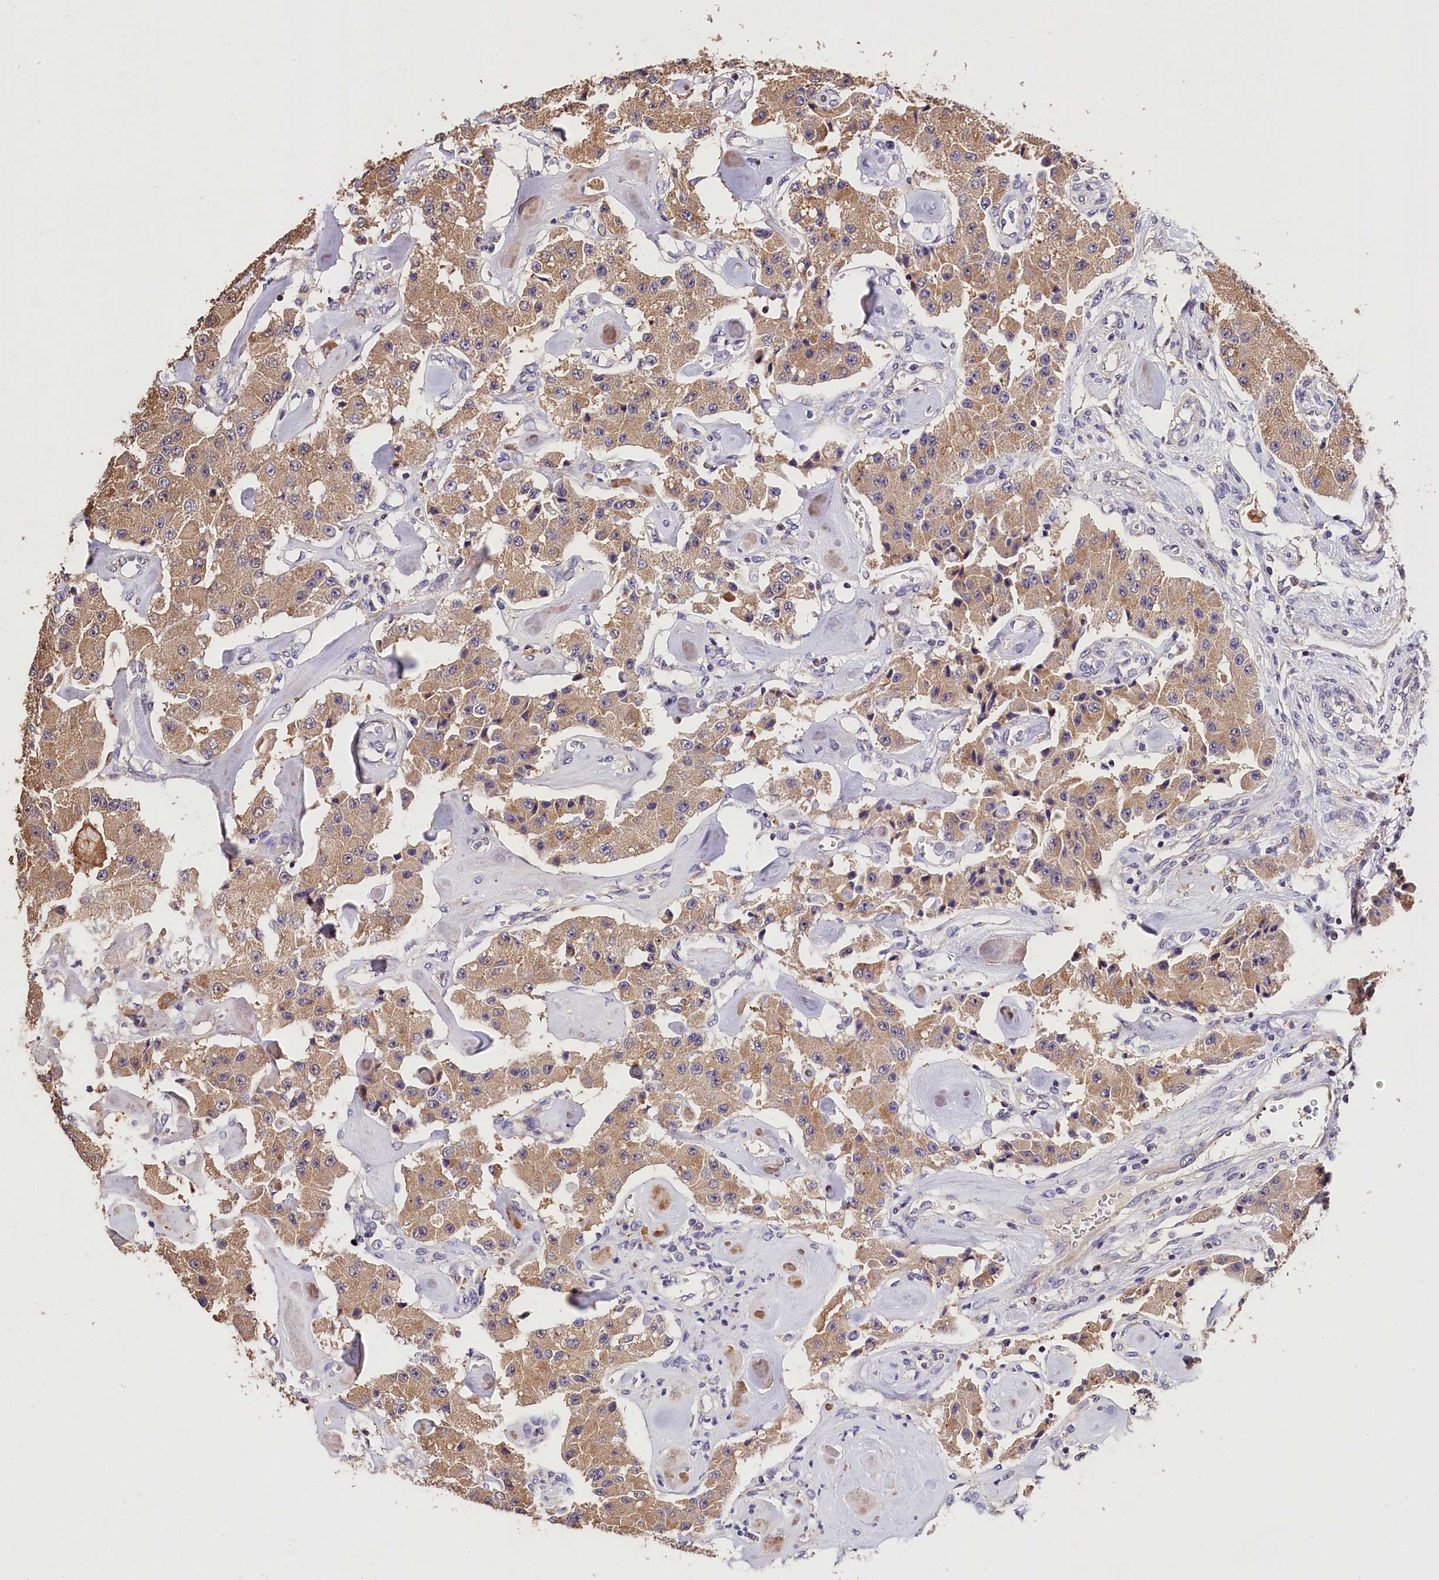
{"staining": {"intensity": "moderate", "quantity": ">75%", "location": "cytoplasmic/membranous"}, "tissue": "carcinoid", "cell_type": "Tumor cells", "image_type": "cancer", "snomed": [{"axis": "morphology", "description": "Carcinoid, malignant, NOS"}, {"axis": "topography", "description": "Pancreas"}], "caption": "Moderate cytoplasmic/membranous expression is identified in approximately >75% of tumor cells in carcinoid.", "gene": "OAS3", "patient": {"sex": "male", "age": 41}}